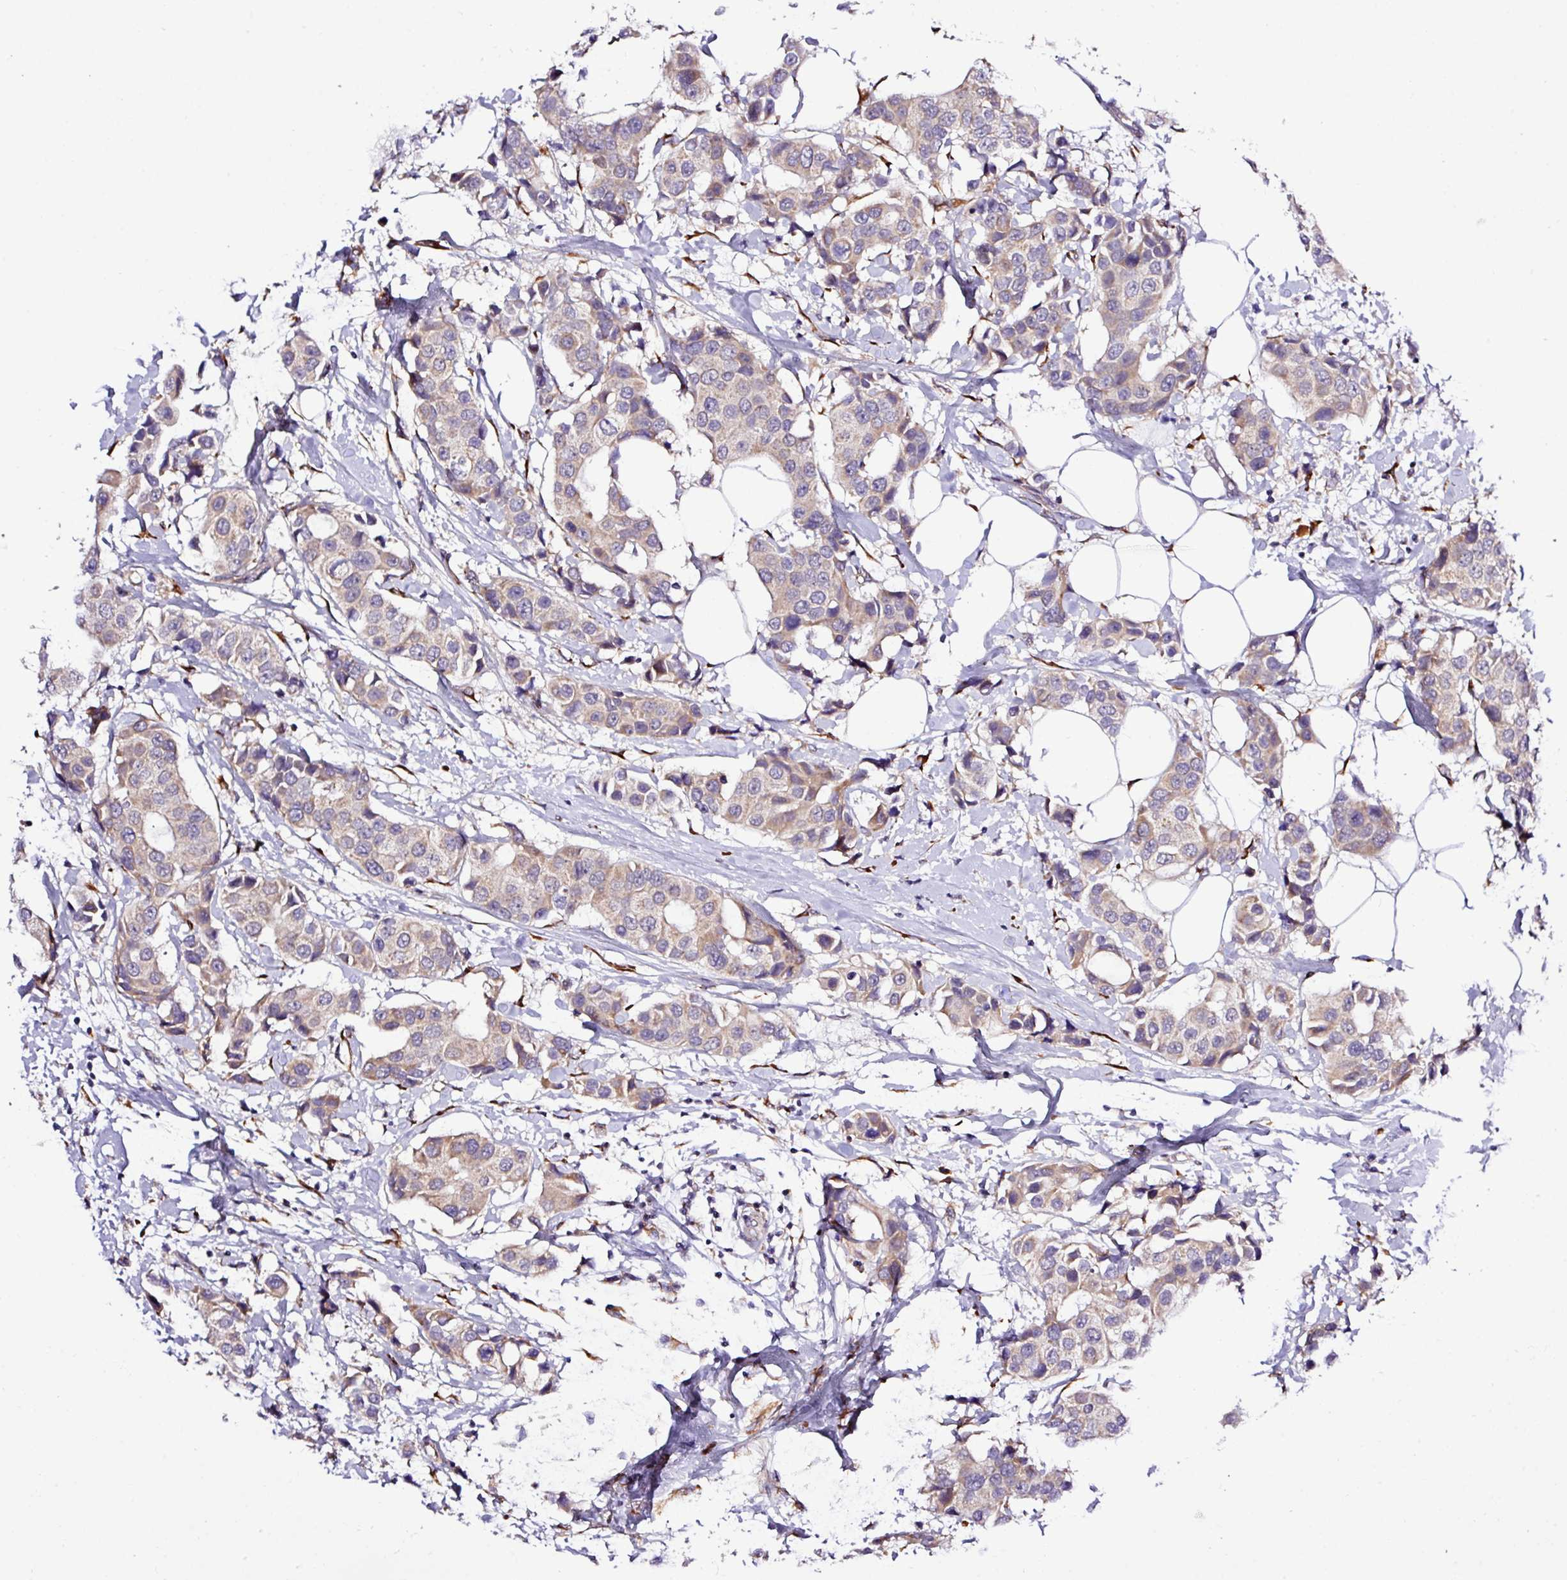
{"staining": {"intensity": "weak", "quantity": "25%-75%", "location": "cytoplasmic/membranous"}, "tissue": "breast cancer", "cell_type": "Tumor cells", "image_type": "cancer", "snomed": [{"axis": "morphology", "description": "Normal tissue, NOS"}, {"axis": "morphology", "description": "Duct carcinoma"}, {"axis": "topography", "description": "Breast"}], "caption": "IHC (DAB) staining of breast infiltrating ductal carcinoma demonstrates weak cytoplasmic/membranous protein positivity in approximately 25%-75% of tumor cells.", "gene": "TM2D2", "patient": {"sex": "female", "age": 39}}